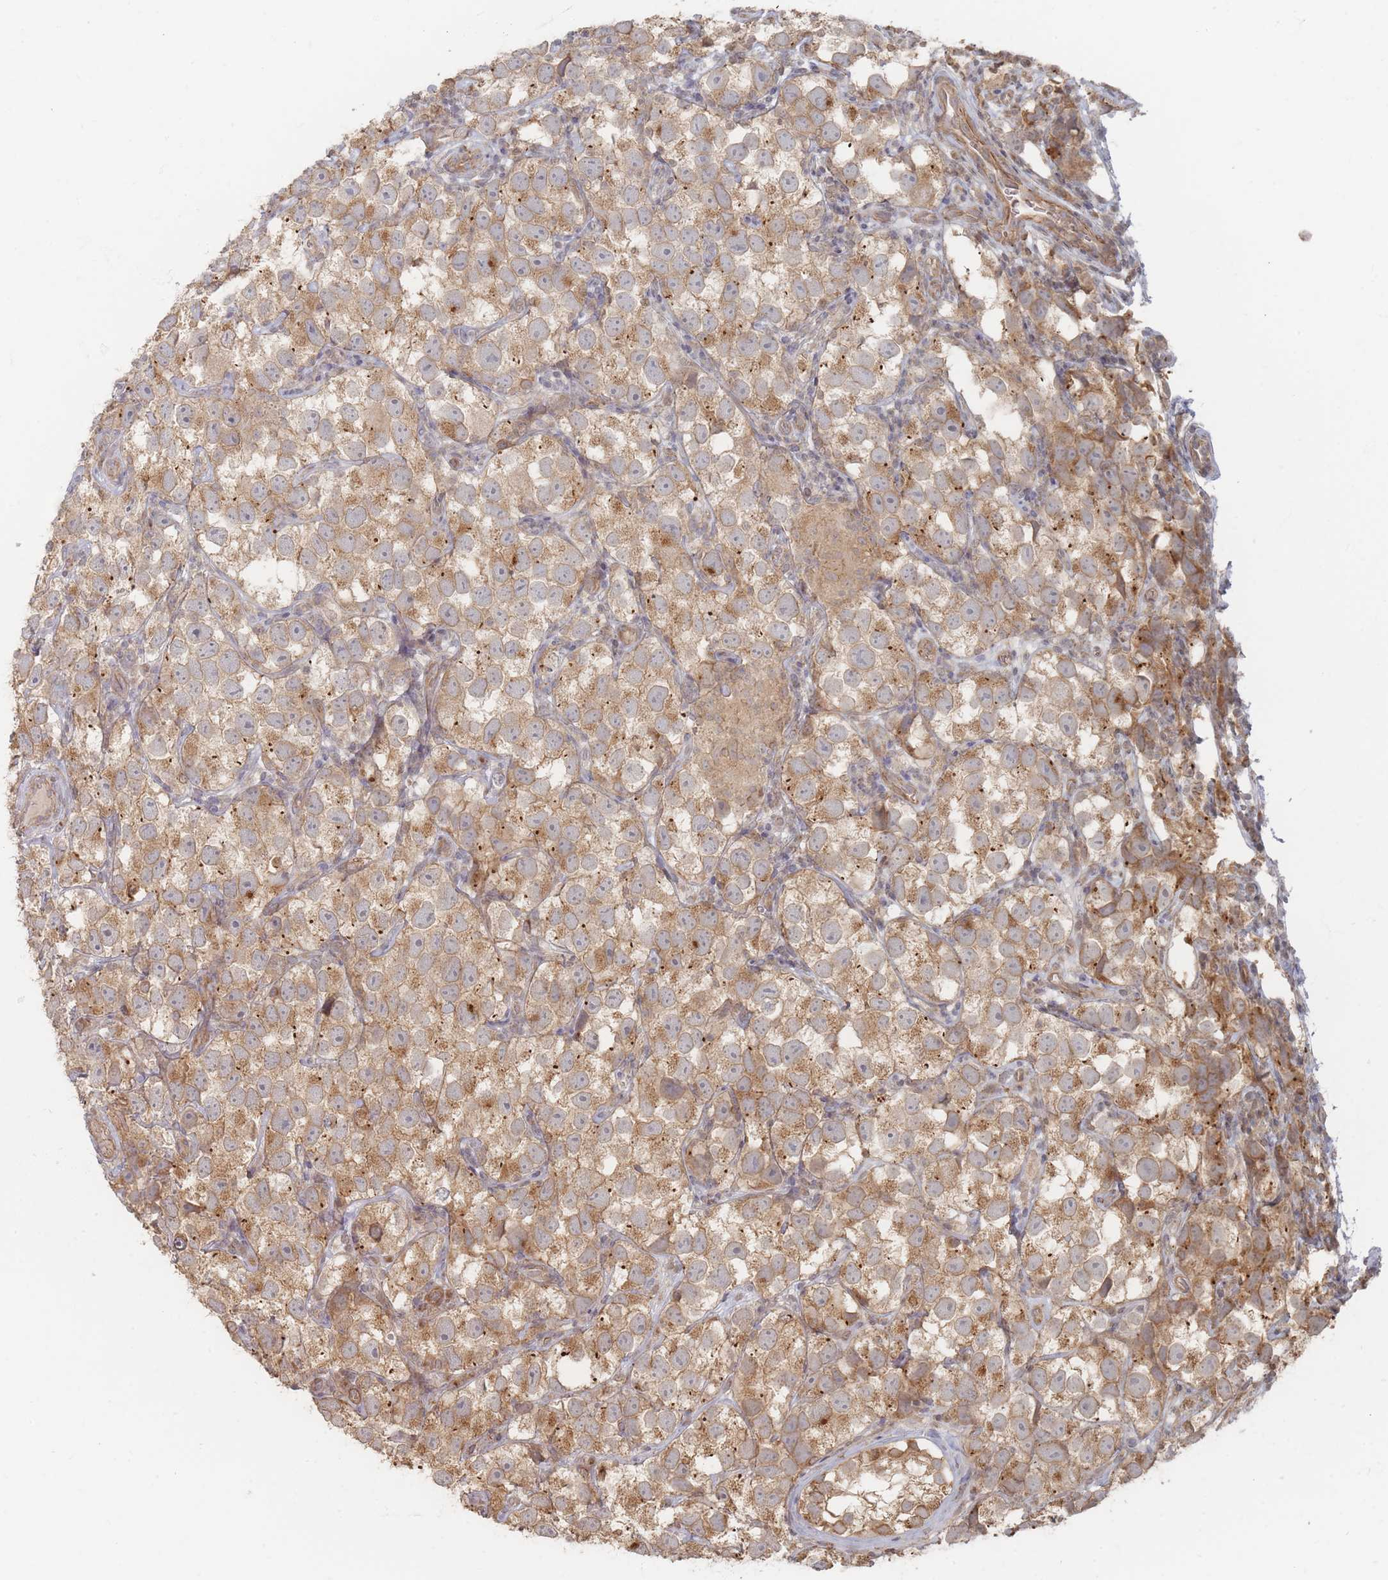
{"staining": {"intensity": "moderate", "quantity": ">75%", "location": "cytoplasmic/membranous"}, "tissue": "testis cancer", "cell_type": "Tumor cells", "image_type": "cancer", "snomed": [{"axis": "morphology", "description": "Seminoma, NOS"}, {"axis": "topography", "description": "Testis"}], "caption": "The histopathology image exhibits immunohistochemical staining of testis seminoma. There is moderate cytoplasmic/membranous positivity is identified in about >75% of tumor cells. The staining was performed using DAB (3,3'-diaminobenzidine) to visualize the protein expression in brown, while the nuclei were stained in blue with hematoxylin (Magnification: 20x).", "gene": "GLE1", "patient": {"sex": "male", "age": 26}}